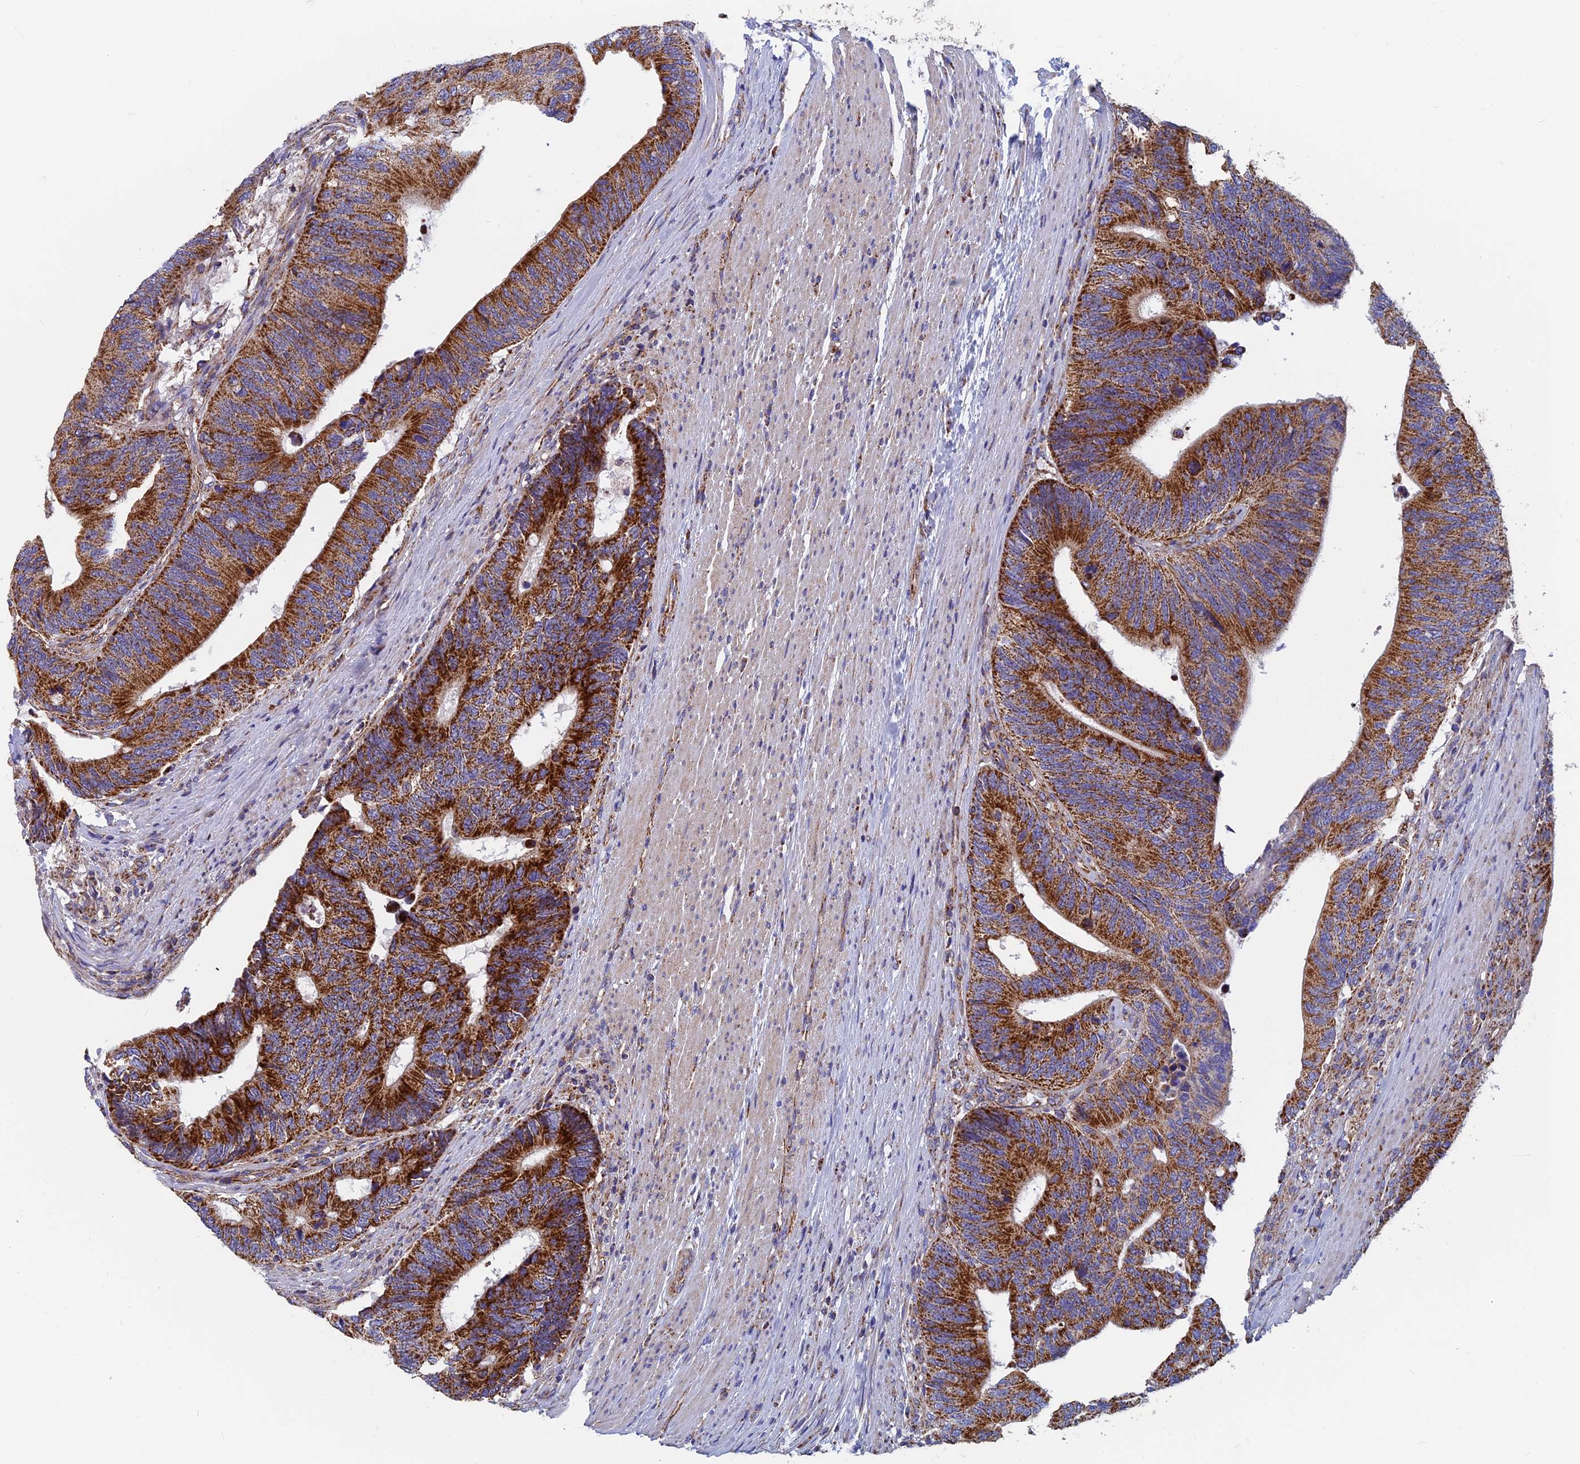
{"staining": {"intensity": "strong", "quantity": ">75%", "location": "cytoplasmic/membranous"}, "tissue": "colorectal cancer", "cell_type": "Tumor cells", "image_type": "cancer", "snomed": [{"axis": "morphology", "description": "Adenocarcinoma, NOS"}, {"axis": "topography", "description": "Colon"}], "caption": "Tumor cells demonstrate strong cytoplasmic/membranous staining in about >75% of cells in colorectal cancer (adenocarcinoma).", "gene": "MRPS9", "patient": {"sex": "male", "age": 87}}